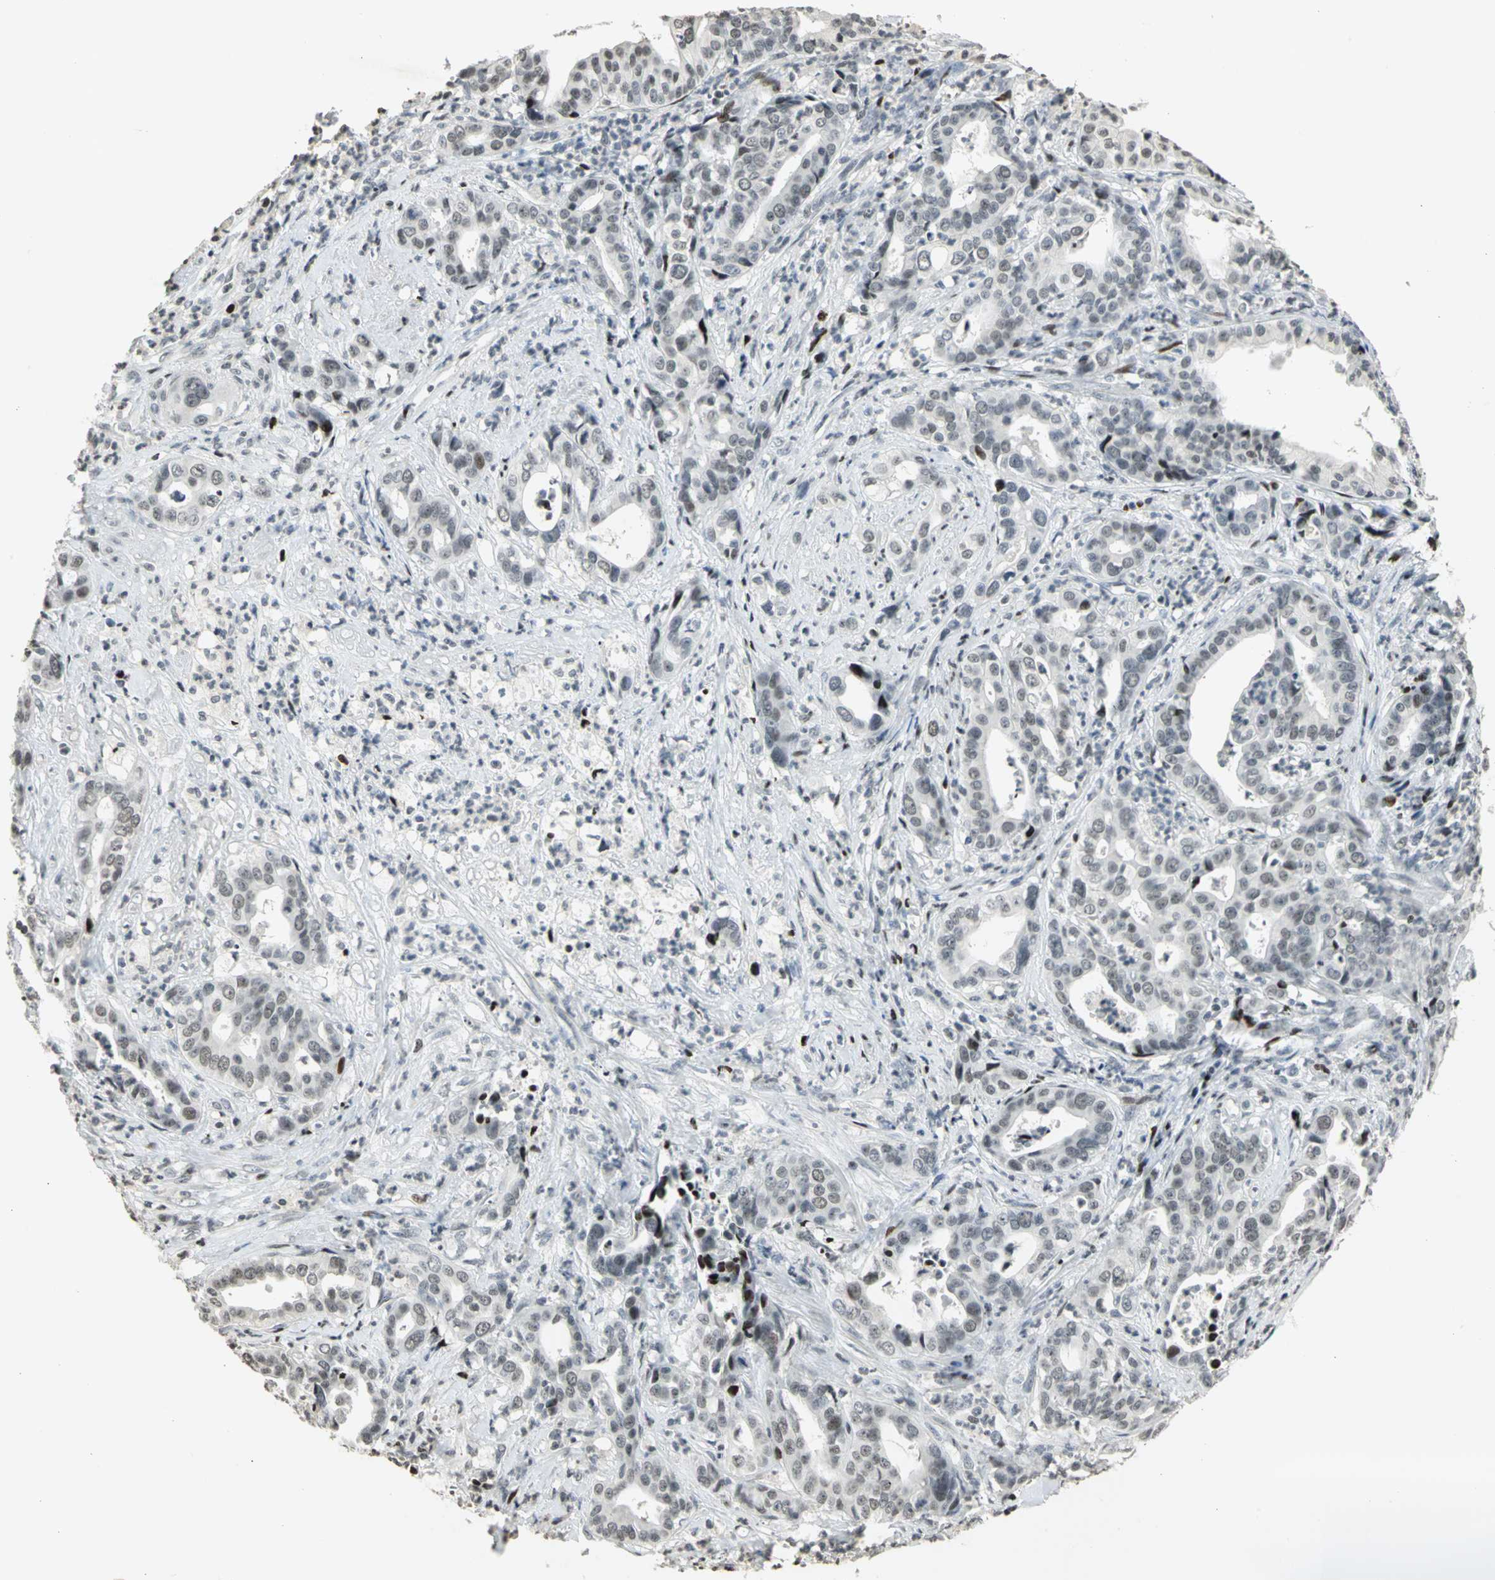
{"staining": {"intensity": "weak", "quantity": "<25%", "location": "nuclear"}, "tissue": "liver cancer", "cell_type": "Tumor cells", "image_type": "cancer", "snomed": [{"axis": "morphology", "description": "Cholangiocarcinoma"}, {"axis": "topography", "description": "Liver"}], "caption": "Cholangiocarcinoma (liver) was stained to show a protein in brown. There is no significant expression in tumor cells.", "gene": "KDM1A", "patient": {"sex": "female", "age": 61}}